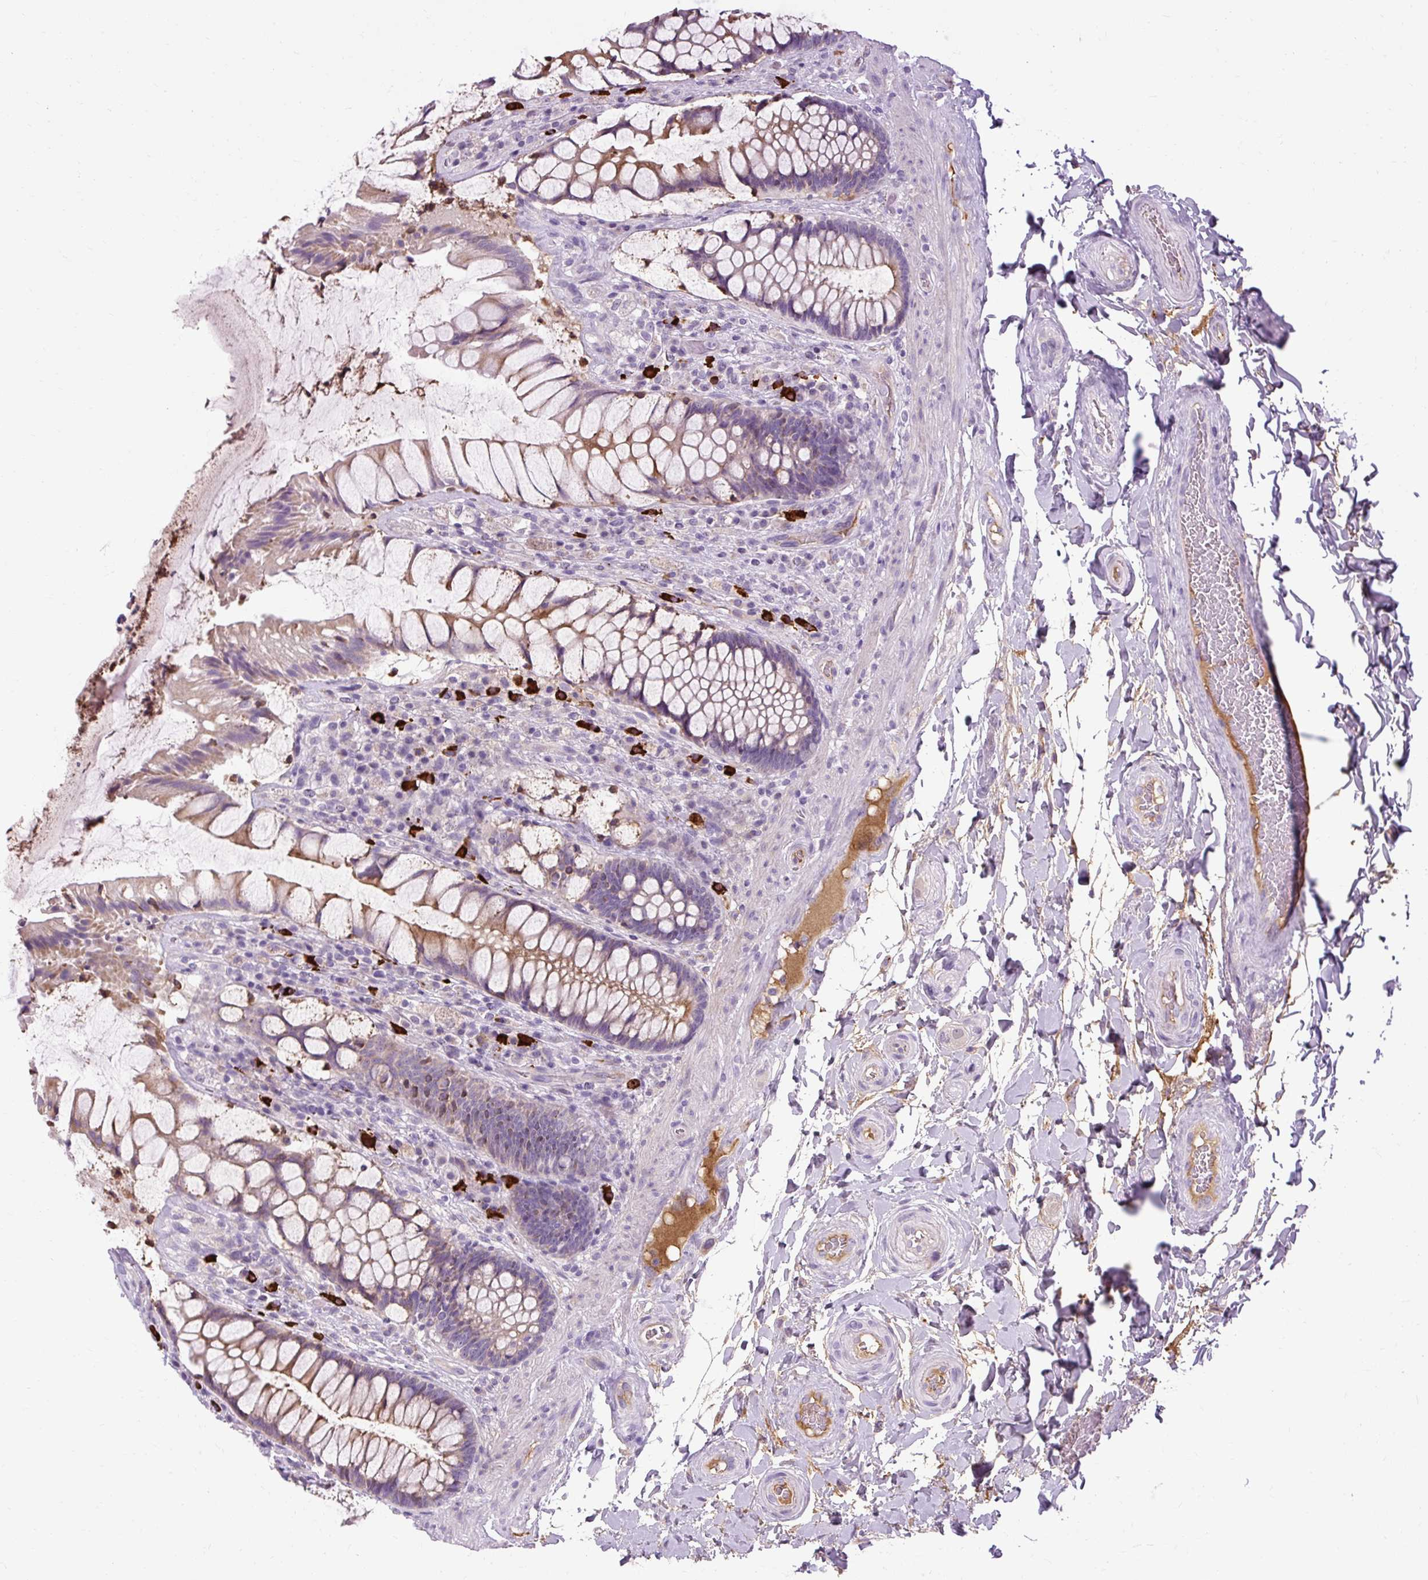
{"staining": {"intensity": "moderate", "quantity": "<25%", "location": "cytoplasmic/membranous"}, "tissue": "rectum", "cell_type": "Glandular cells", "image_type": "normal", "snomed": [{"axis": "morphology", "description": "Normal tissue, NOS"}, {"axis": "topography", "description": "Rectum"}], "caption": "This is an image of IHC staining of normal rectum, which shows moderate positivity in the cytoplasmic/membranous of glandular cells.", "gene": "ARRDC2", "patient": {"sex": "female", "age": 58}}